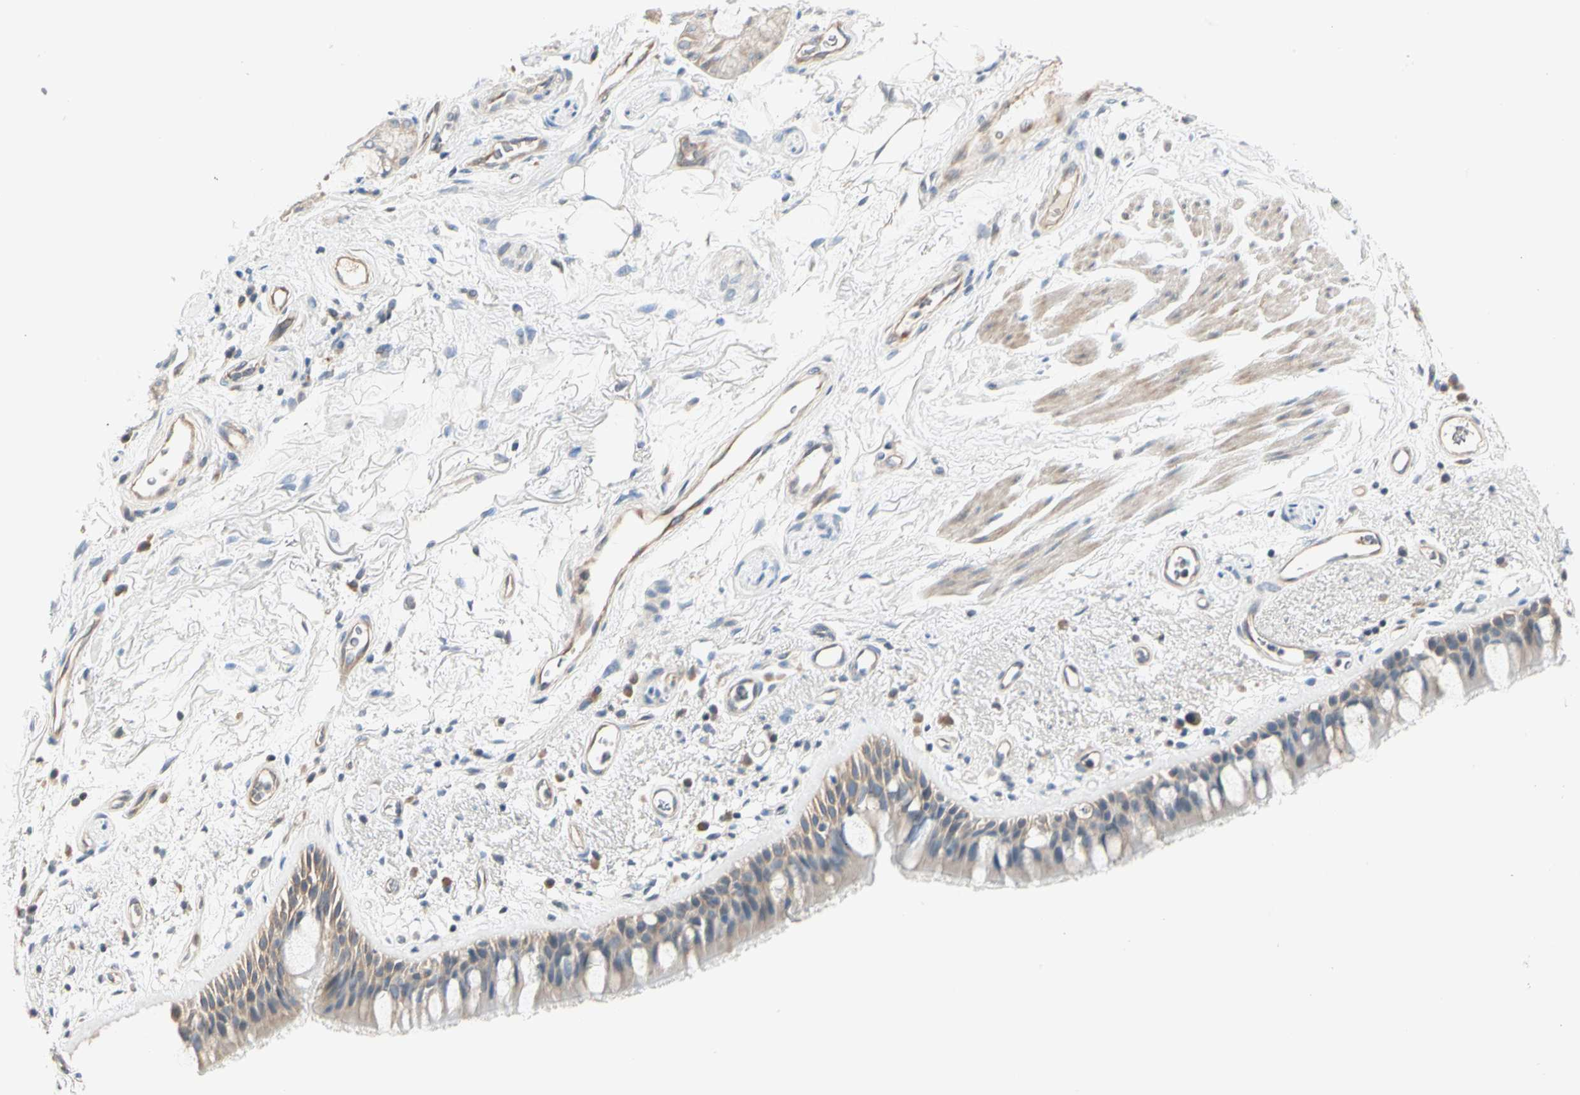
{"staining": {"intensity": "weak", "quantity": "25%-75%", "location": "cytoplasmic/membranous"}, "tissue": "bronchus", "cell_type": "Respiratory epithelial cells", "image_type": "normal", "snomed": [{"axis": "morphology", "description": "Normal tissue, NOS"}, {"axis": "morphology", "description": "Adenocarcinoma, NOS"}, {"axis": "topography", "description": "Bronchus"}, {"axis": "topography", "description": "Lung"}], "caption": "Bronchus stained for a protein (brown) demonstrates weak cytoplasmic/membranous positive positivity in about 25%-75% of respiratory epithelial cells.", "gene": "GPR153", "patient": {"sex": "female", "age": 54}}